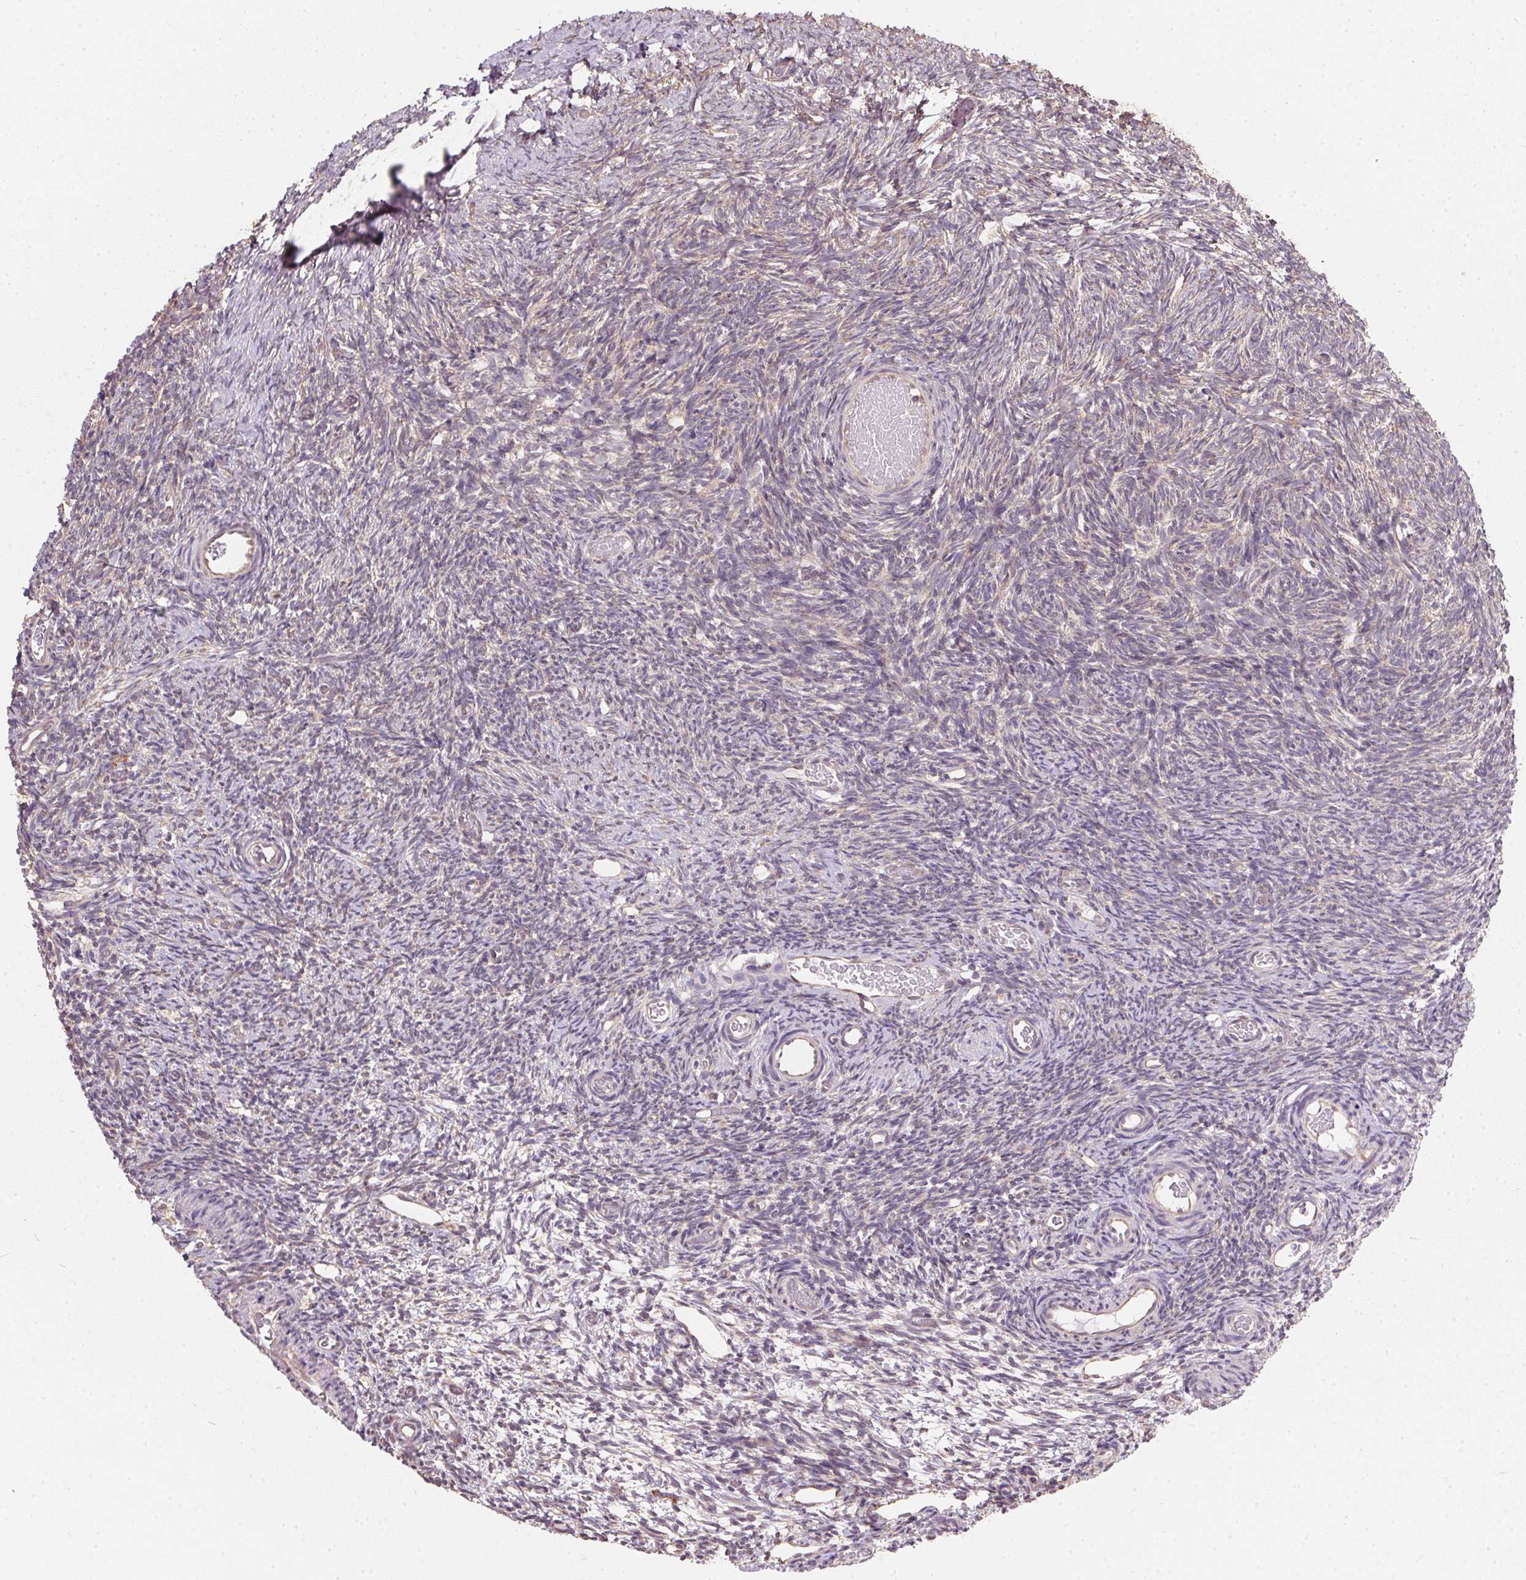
{"staining": {"intensity": "weak", "quantity": ">75%", "location": "cytoplasmic/membranous"}, "tissue": "ovary", "cell_type": "Follicle cells", "image_type": "normal", "snomed": [{"axis": "morphology", "description": "Normal tissue, NOS"}, {"axis": "topography", "description": "Ovary"}], "caption": "The photomicrograph displays a brown stain indicating the presence of a protein in the cytoplasmic/membranous of follicle cells in ovary. (DAB (3,3'-diaminobenzidine) IHC, brown staining for protein, blue staining for nuclei).", "gene": "EIF2S1", "patient": {"sex": "female", "age": 39}}